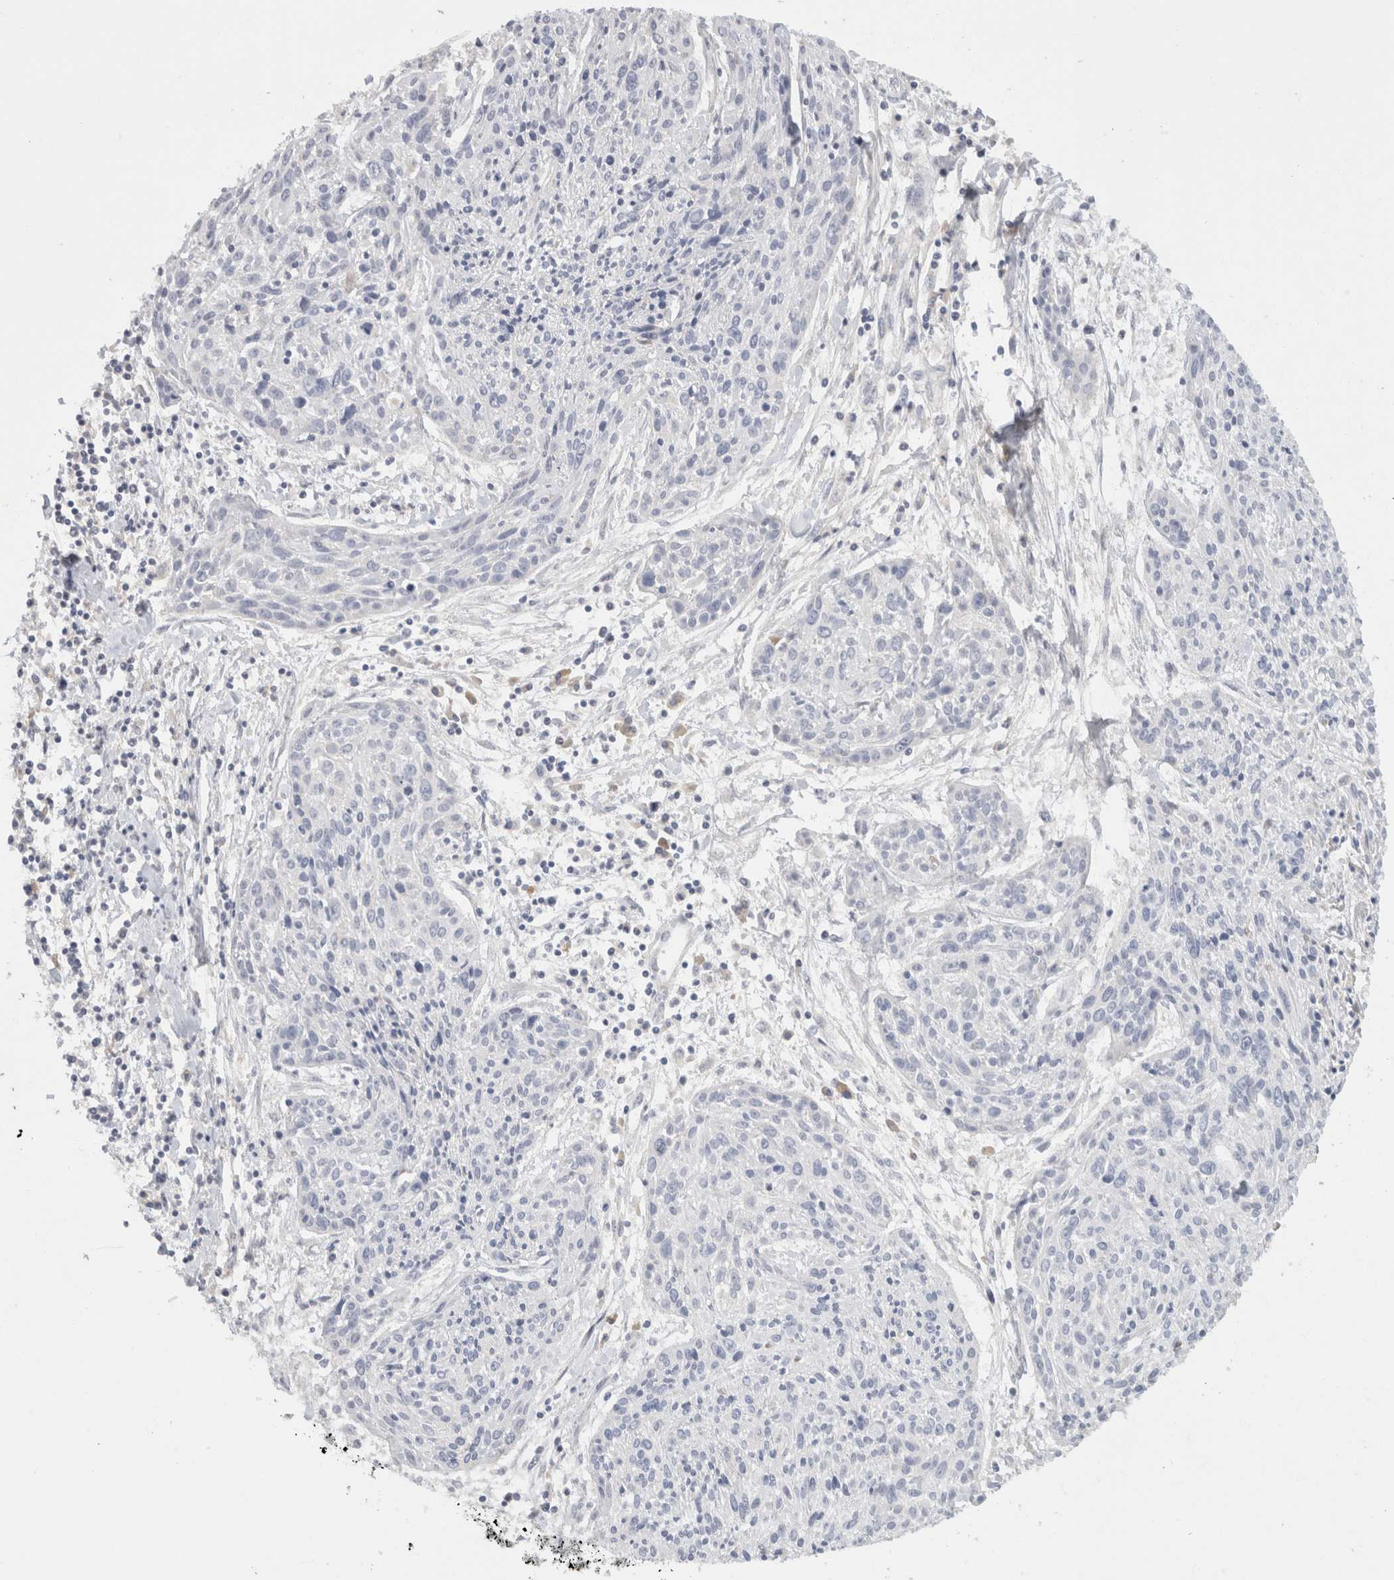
{"staining": {"intensity": "negative", "quantity": "none", "location": "none"}, "tissue": "cervical cancer", "cell_type": "Tumor cells", "image_type": "cancer", "snomed": [{"axis": "morphology", "description": "Squamous cell carcinoma, NOS"}, {"axis": "topography", "description": "Cervix"}], "caption": "IHC micrograph of neoplastic tissue: cervical cancer stained with DAB (3,3'-diaminobenzidine) shows no significant protein staining in tumor cells.", "gene": "STK31", "patient": {"sex": "female", "age": 51}}